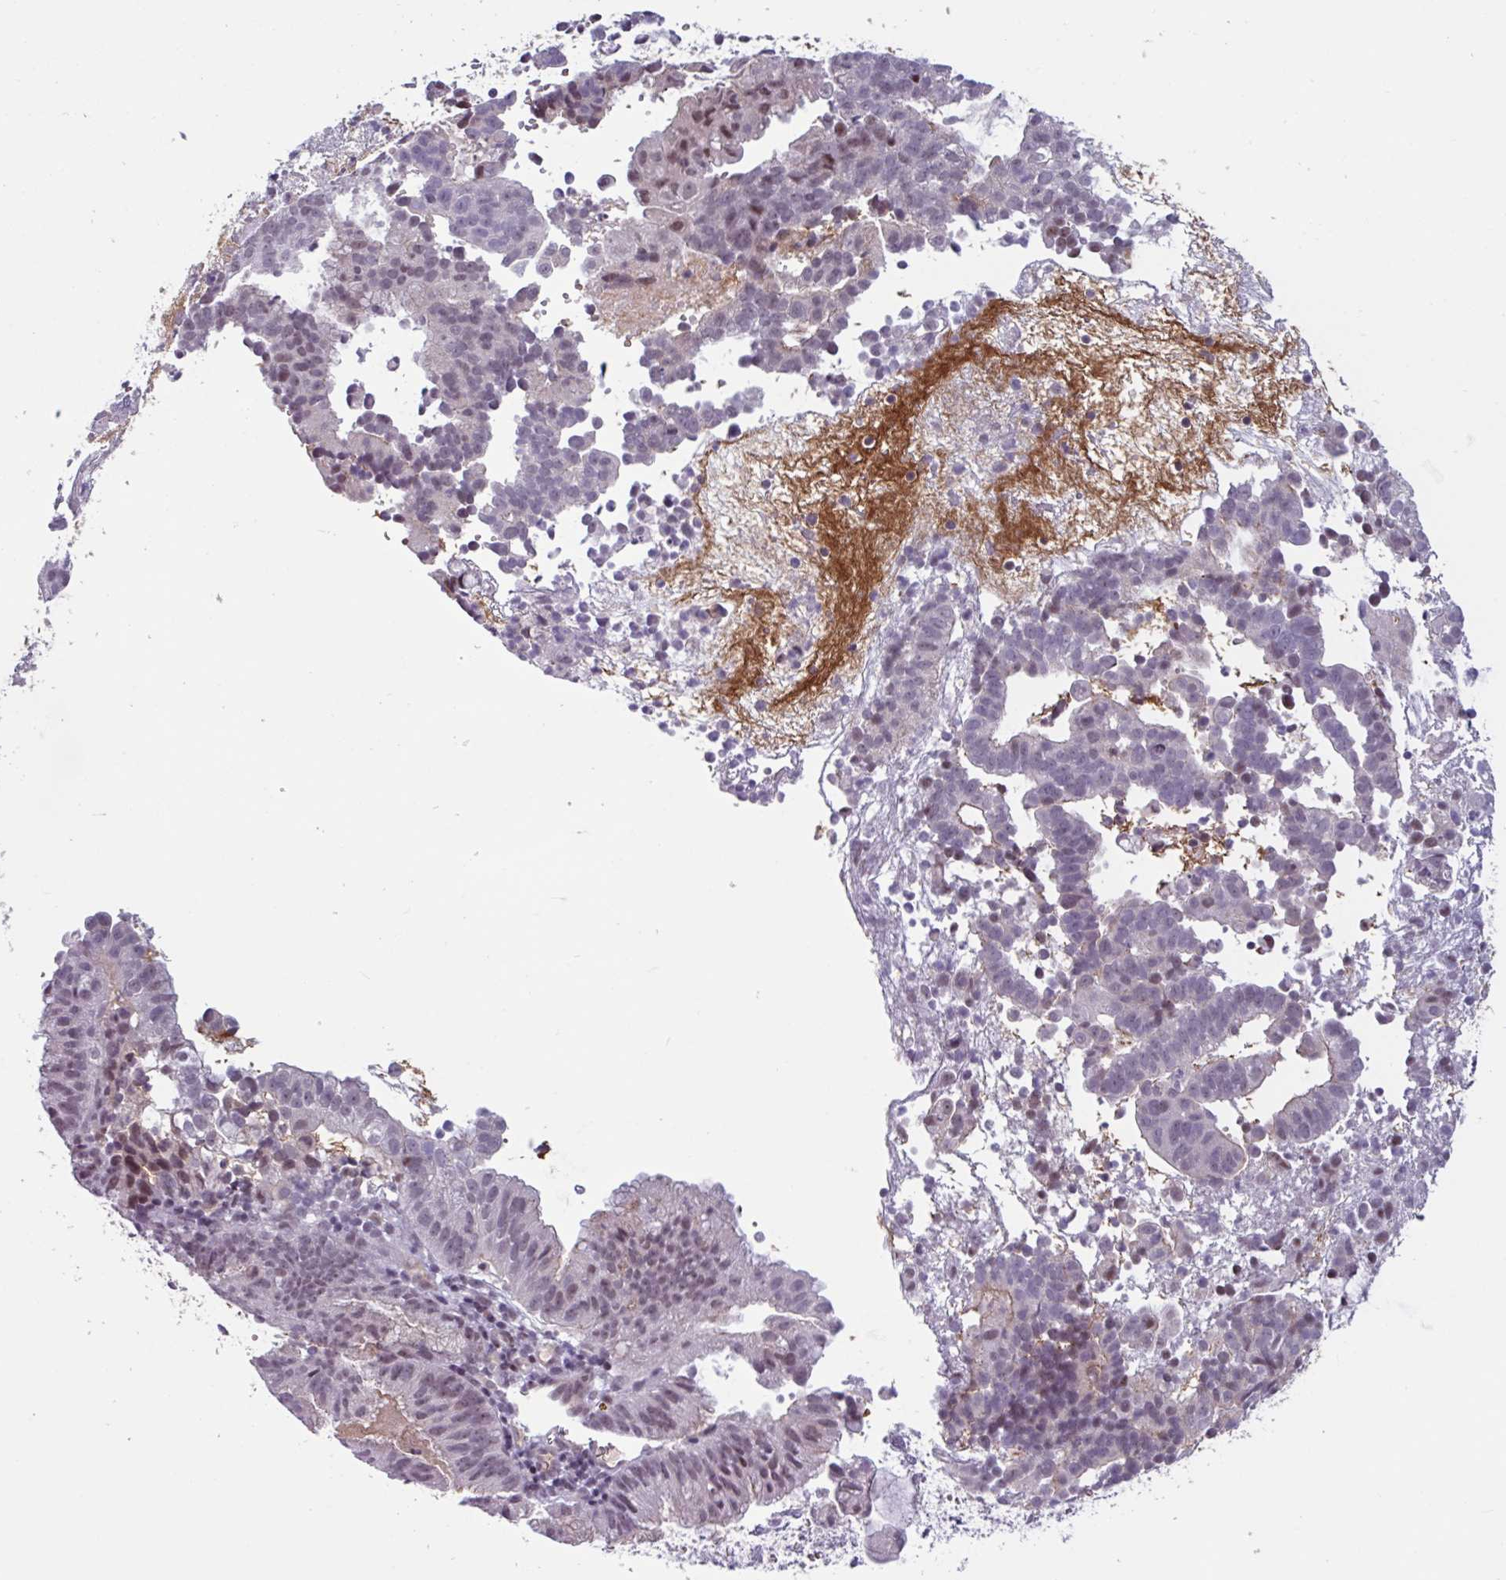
{"staining": {"intensity": "moderate", "quantity": "<25%", "location": "nuclear"}, "tissue": "endometrial cancer", "cell_type": "Tumor cells", "image_type": "cancer", "snomed": [{"axis": "morphology", "description": "Adenocarcinoma, NOS"}, {"axis": "topography", "description": "Endometrium"}], "caption": "Tumor cells demonstrate low levels of moderate nuclear positivity in approximately <25% of cells in endometrial cancer (adenocarcinoma).", "gene": "ZNF575", "patient": {"sex": "female", "age": 76}}